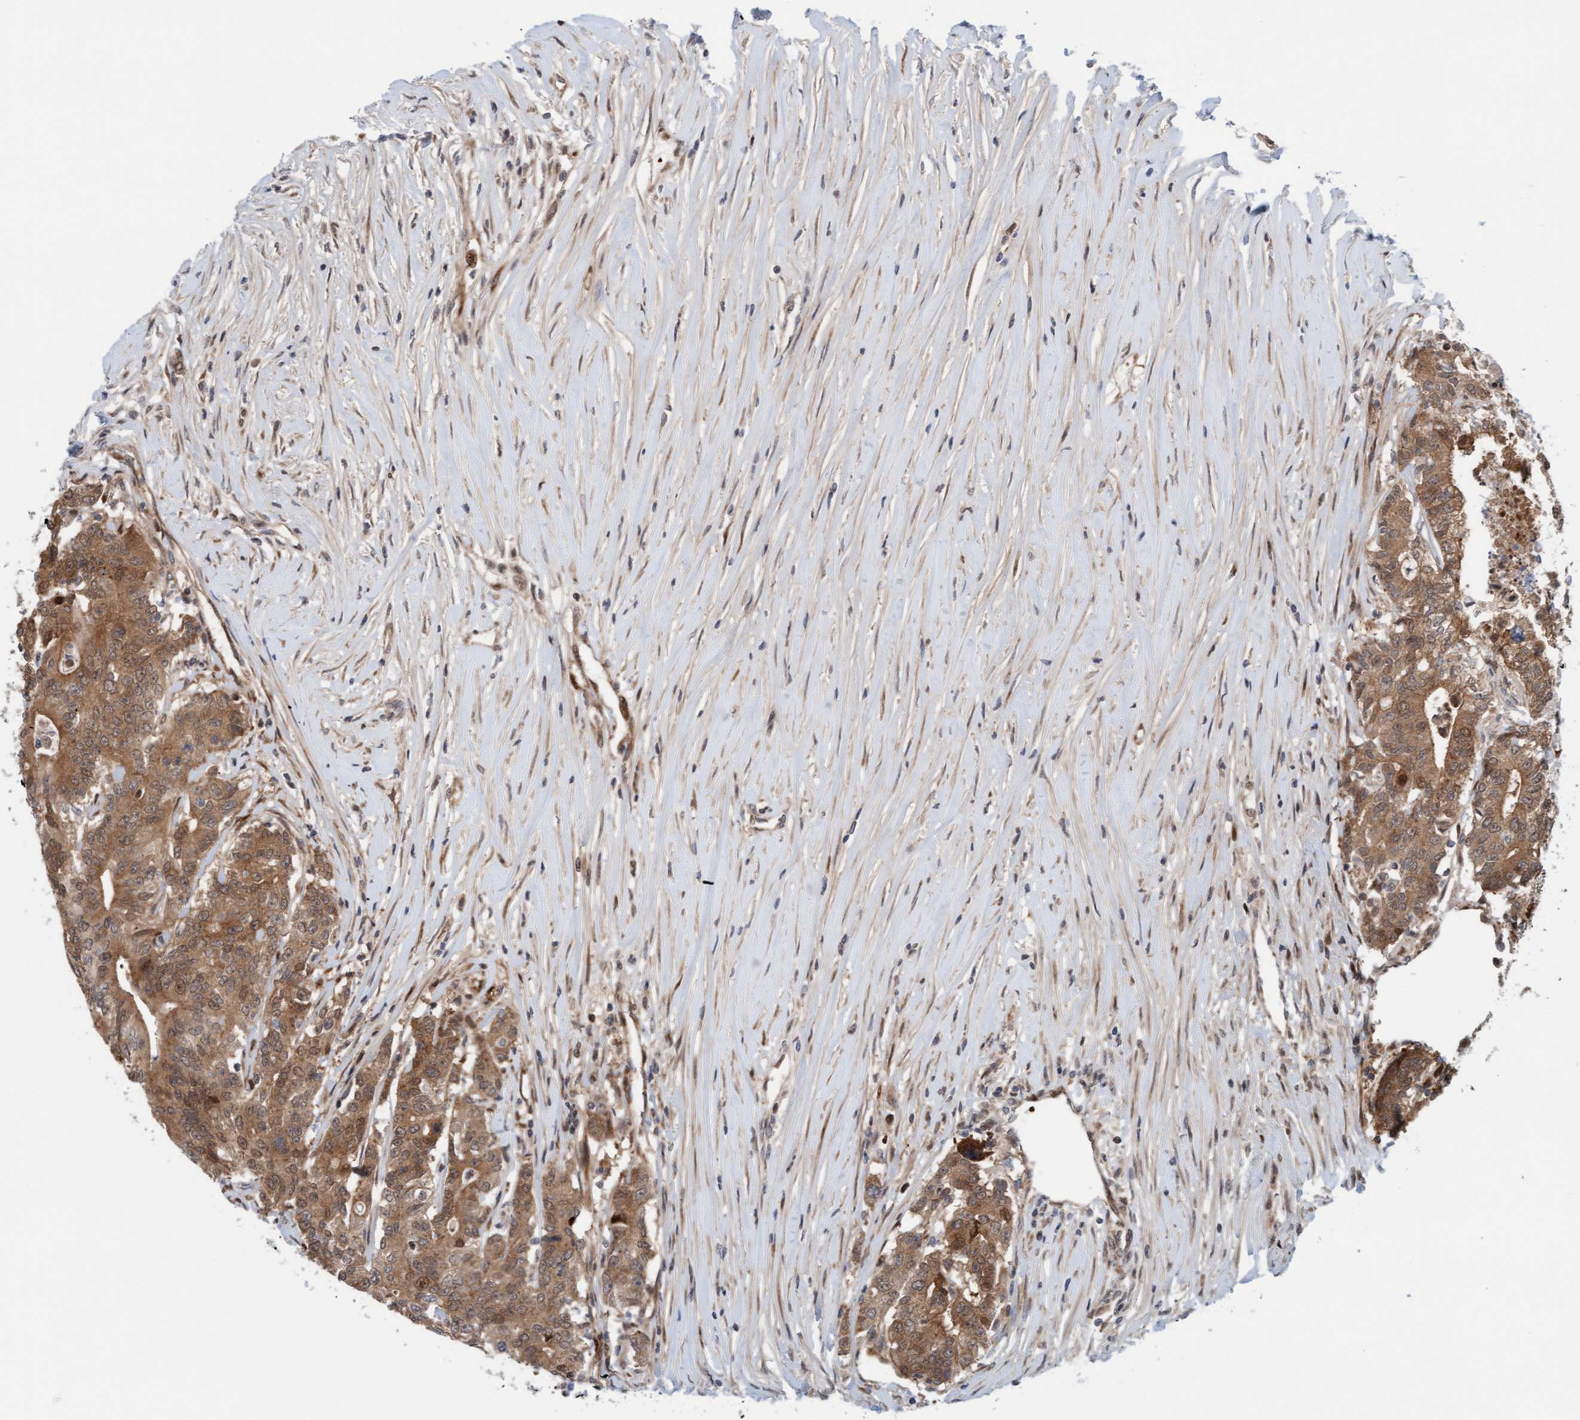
{"staining": {"intensity": "moderate", "quantity": ">75%", "location": "cytoplasmic/membranous"}, "tissue": "colorectal cancer", "cell_type": "Tumor cells", "image_type": "cancer", "snomed": [{"axis": "morphology", "description": "Adenocarcinoma, NOS"}, {"axis": "topography", "description": "Colon"}], "caption": "Immunohistochemical staining of colorectal cancer demonstrates medium levels of moderate cytoplasmic/membranous staining in about >75% of tumor cells. The staining was performed using DAB (3,3'-diaminobenzidine) to visualize the protein expression in brown, while the nuclei were stained in blue with hematoxylin (Magnification: 20x).", "gene": "EIF4EBP1", "patient": {"sex": "female", "age": 77}}